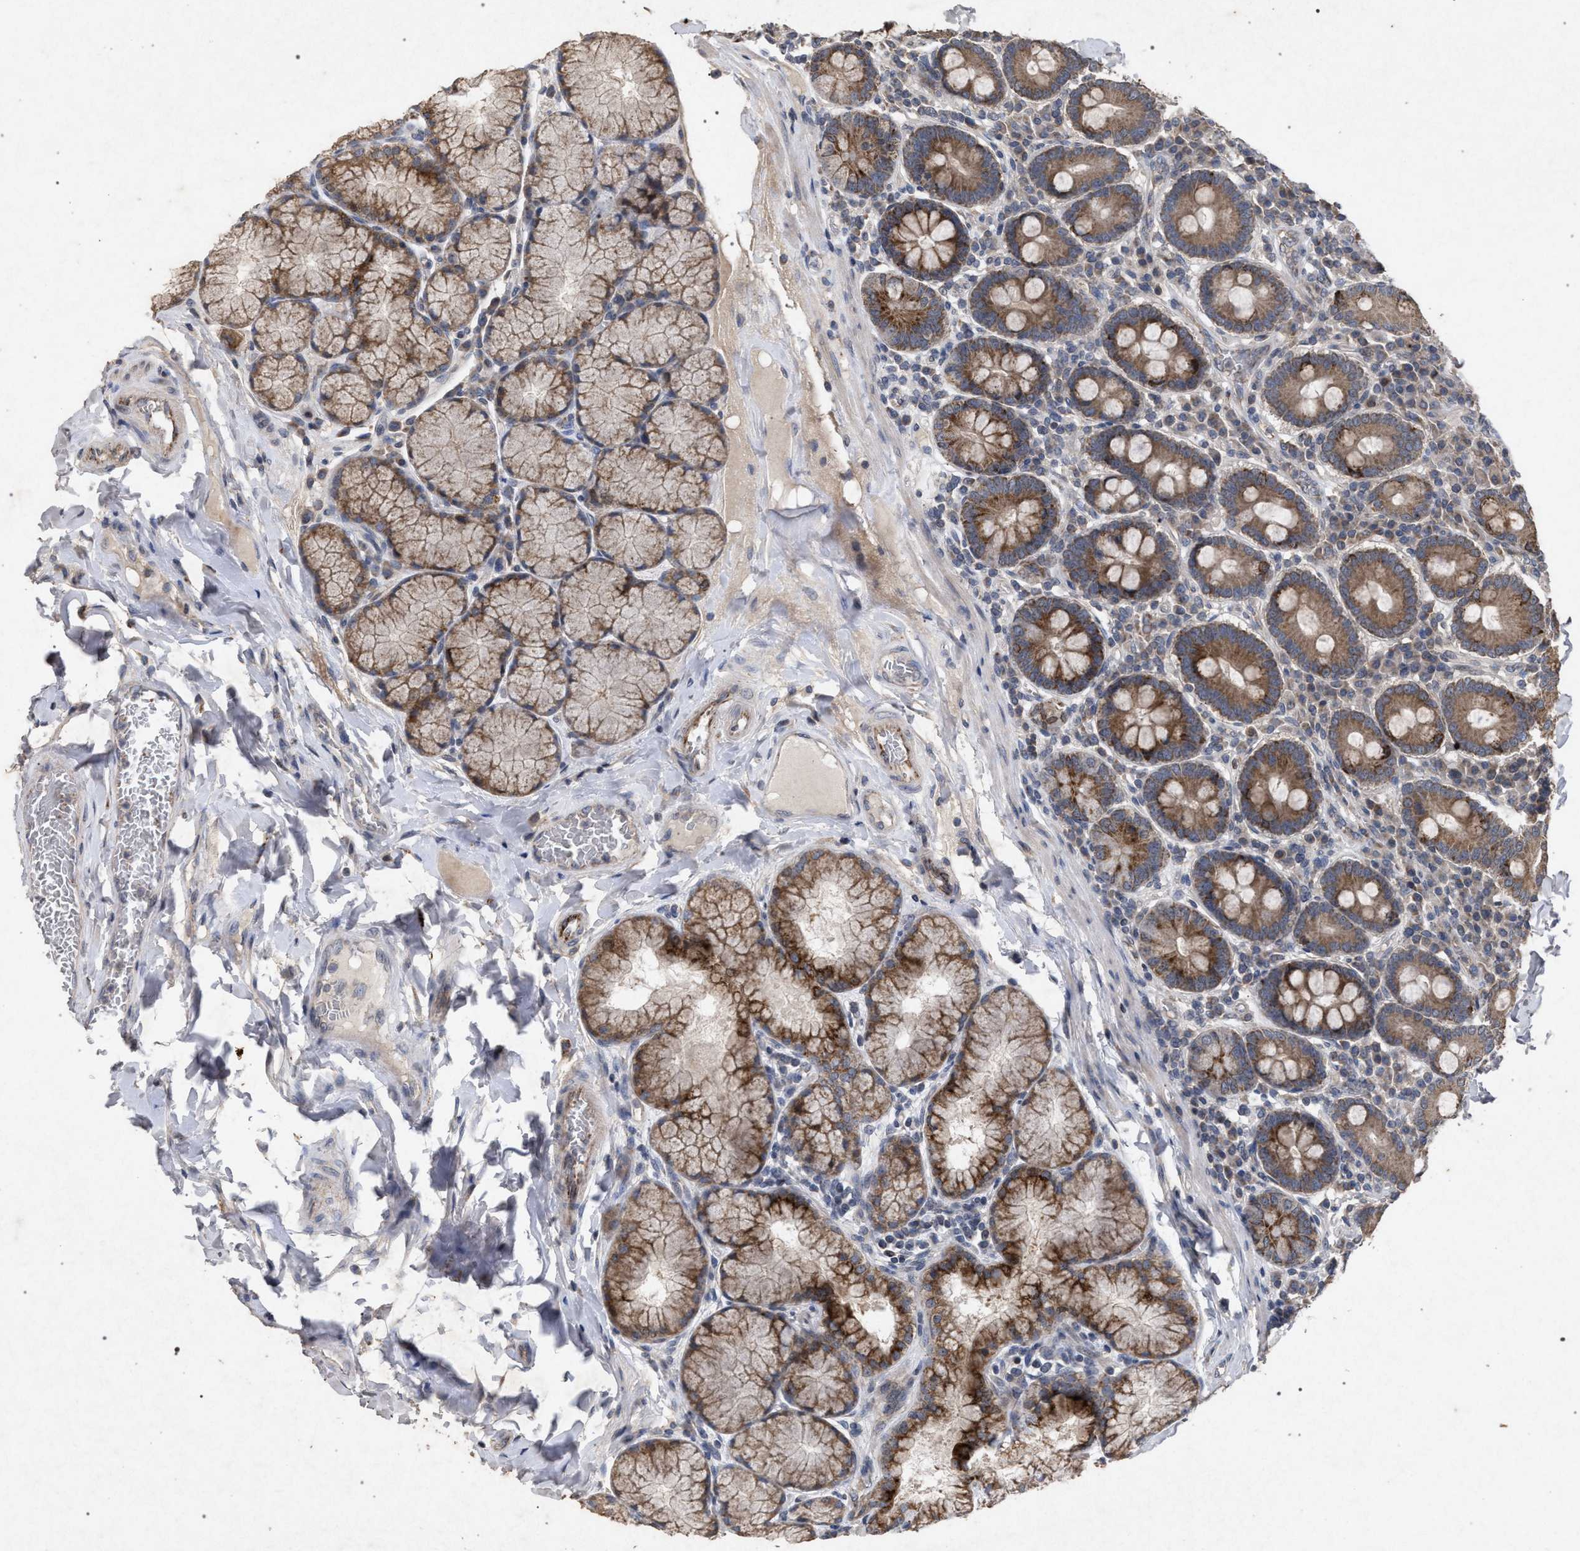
{"staining": {"intensity": "moderate", "quantity": ">75%", "location": "cytoplasmic/membranous"}, "tissue": "duodenum", "cell_type": "Glandular cells", "image_type": "normal", "snomed": [{"axis": "morphology", "description": "Normal tissue, NOS"}, {"axis": "topography", "description": "Duodenum"}], "caption": "Moderate cytoplasmic/membranous protein staining is present in about >75% of glandular cells in duodenum.", "gene": "PKD2L1", "patient": {"sex": "male", "age": 50}}